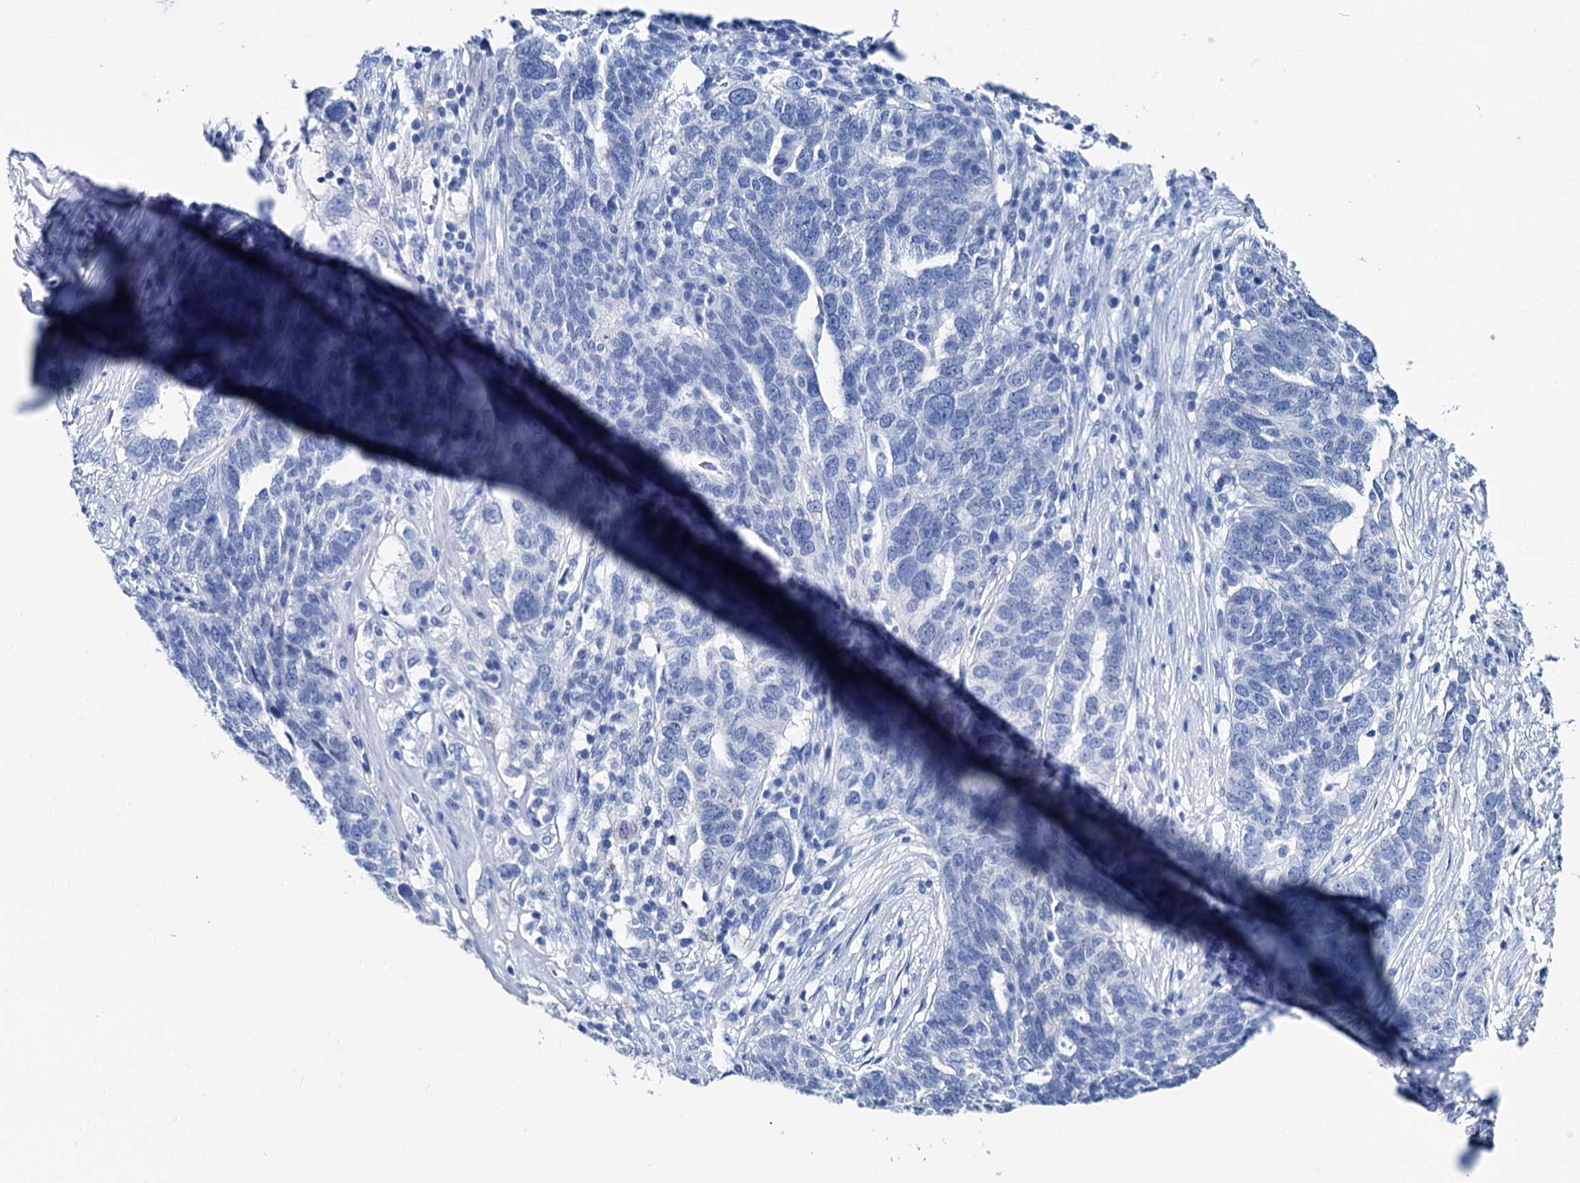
{"staining": {"intensity": "negative", "quantity": "none", "location": "none"}, "tissue": "ovarian cancer", "cell_type": "Tumor cells", "image_type": "cancer", "snomed": [{"axis": "morphology", "description": "Cystadenocarcinoma, serous, NOS"}, {"axis": "topography", "description": "Ovary"}], "caption": "IHC of ovarian cancer demonstrates no staining in tumor cells.", "gene": "BRINP1", "patient": {"sex": "female", "age": 59}}